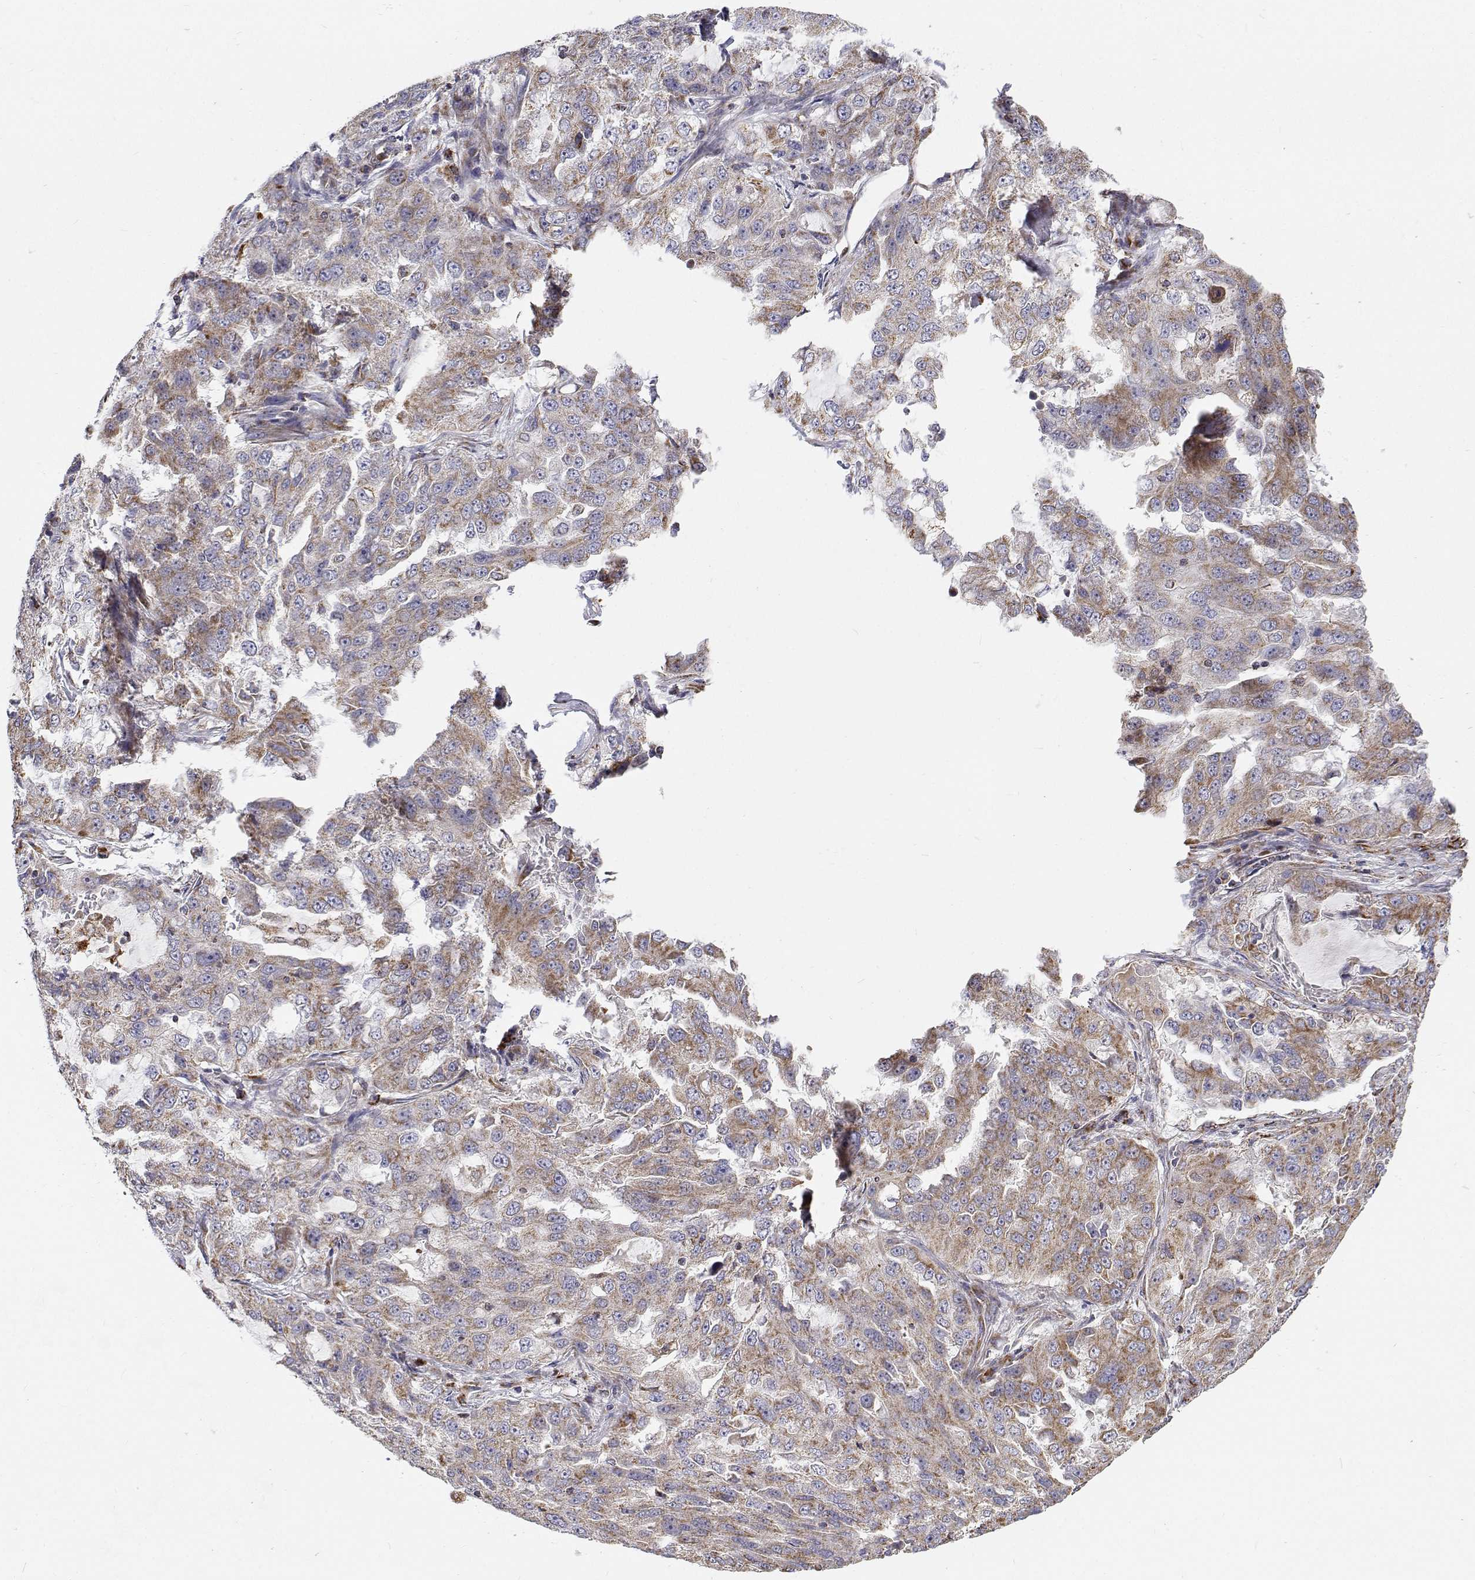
{"staining": {"intensity": "weak", "quantity": "25%-75%", "location": "cytoplasmic/membranous"}, "tissue": "lung cancer", "cell_type": "Tumor cells", "image_type": "cancer", "snomed": [{"axis": "morphology", "description": "Adenocarcinoma, NOS"}, {"axis": "topography", "description": "Lung"}], "caption": "Tumor cells demonstrate low levels of weak cytoplasmic/membranous expression in about 25%-75% of cells in human lung adenocarcinoma. (DAB = brown stain, brightfield microscopy at high magnification).", "gene": "SPICE1", "patient": {"sex": "female", "age": 61}}